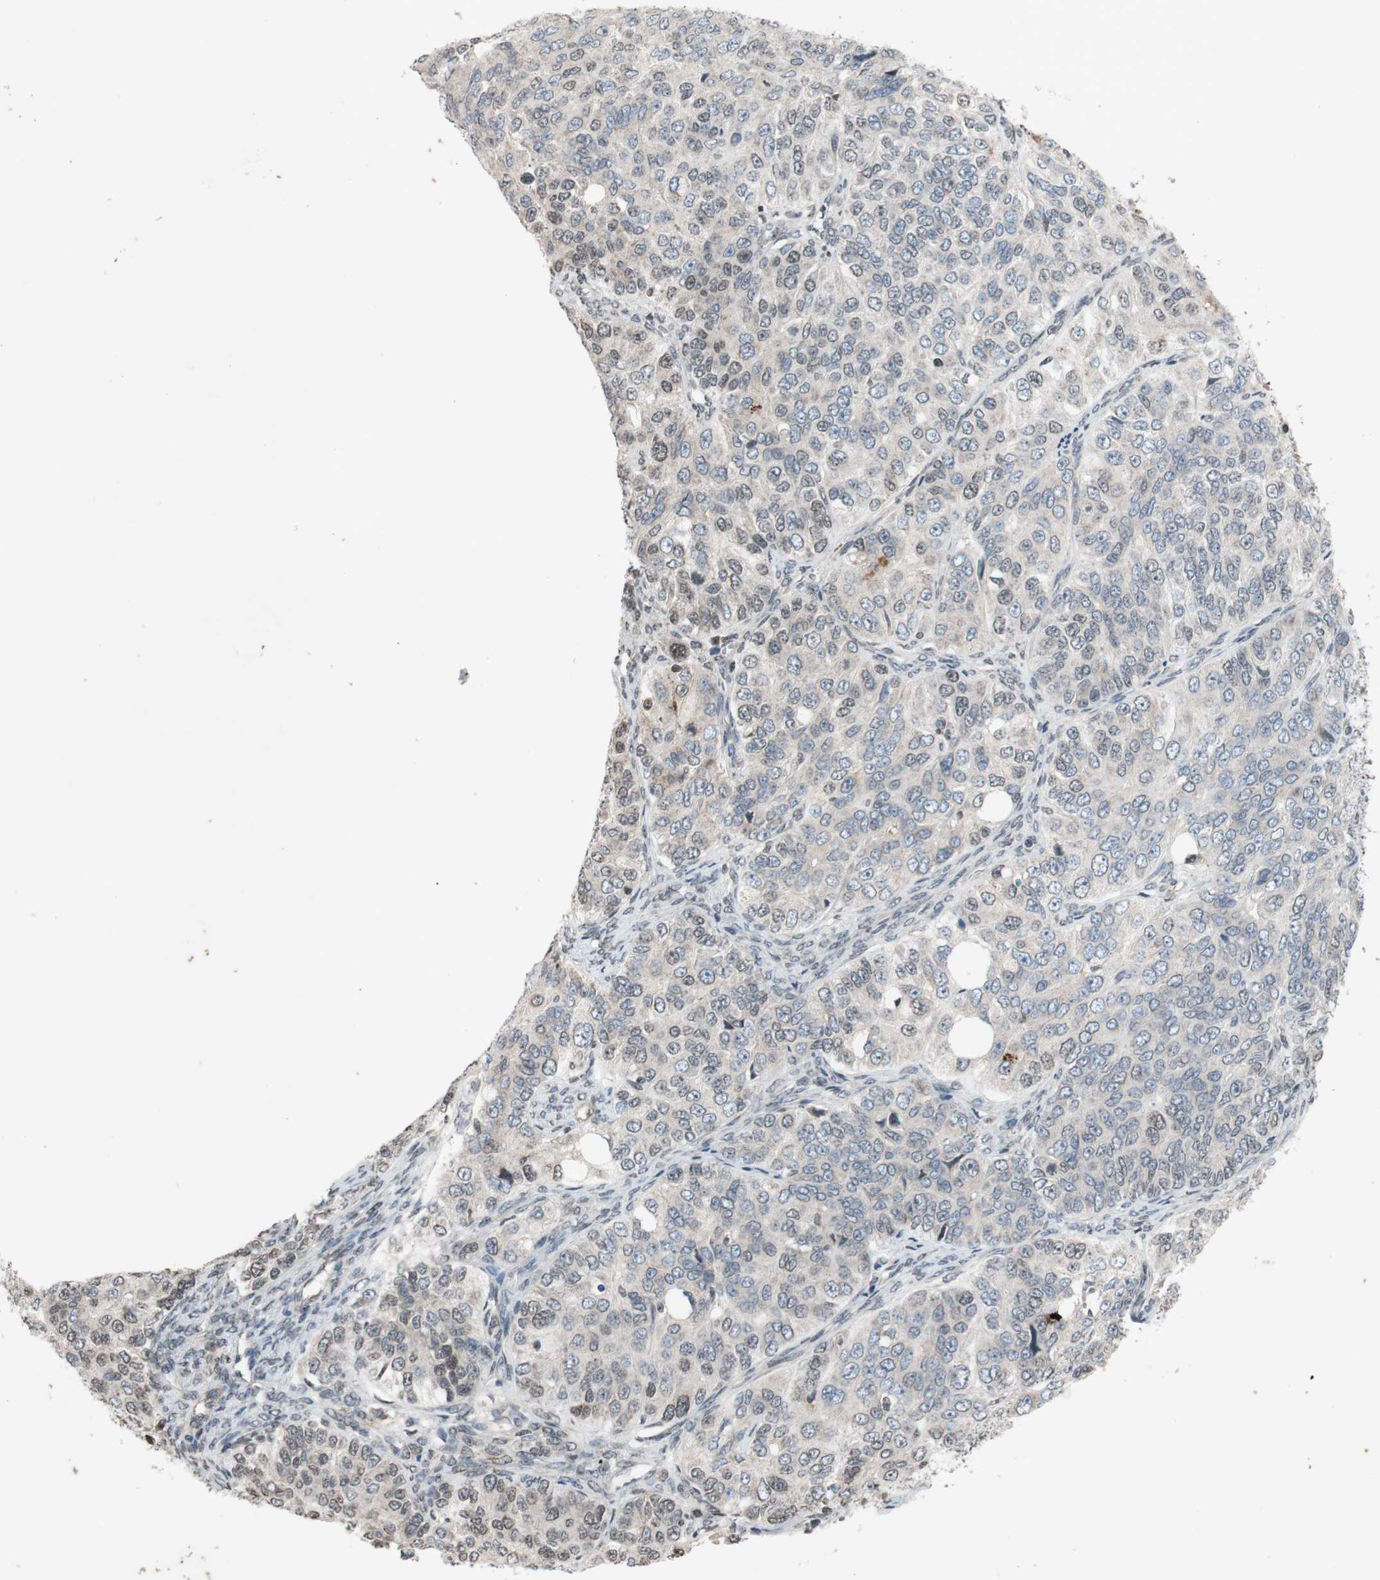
{"staining": {"intensity": "weak", "quantity": "<25%", "location": "nuclear"}, "tissue": "ovarian cancer", "cell_type": "Tumor cells", "image_type": "cancer", "snomed": [{"axis": "morphology", "description": "Carcinoma, endometroid"}, {"axis": "topography", "description": "Ovary"}], "caption": "Ovarian cancer (endometroid carcinoma) was stained to show a protein in brown. There is no significant staining in tumor cells.", "gene": "MCM6", "patient": {"sex": "female", "age": 51}}